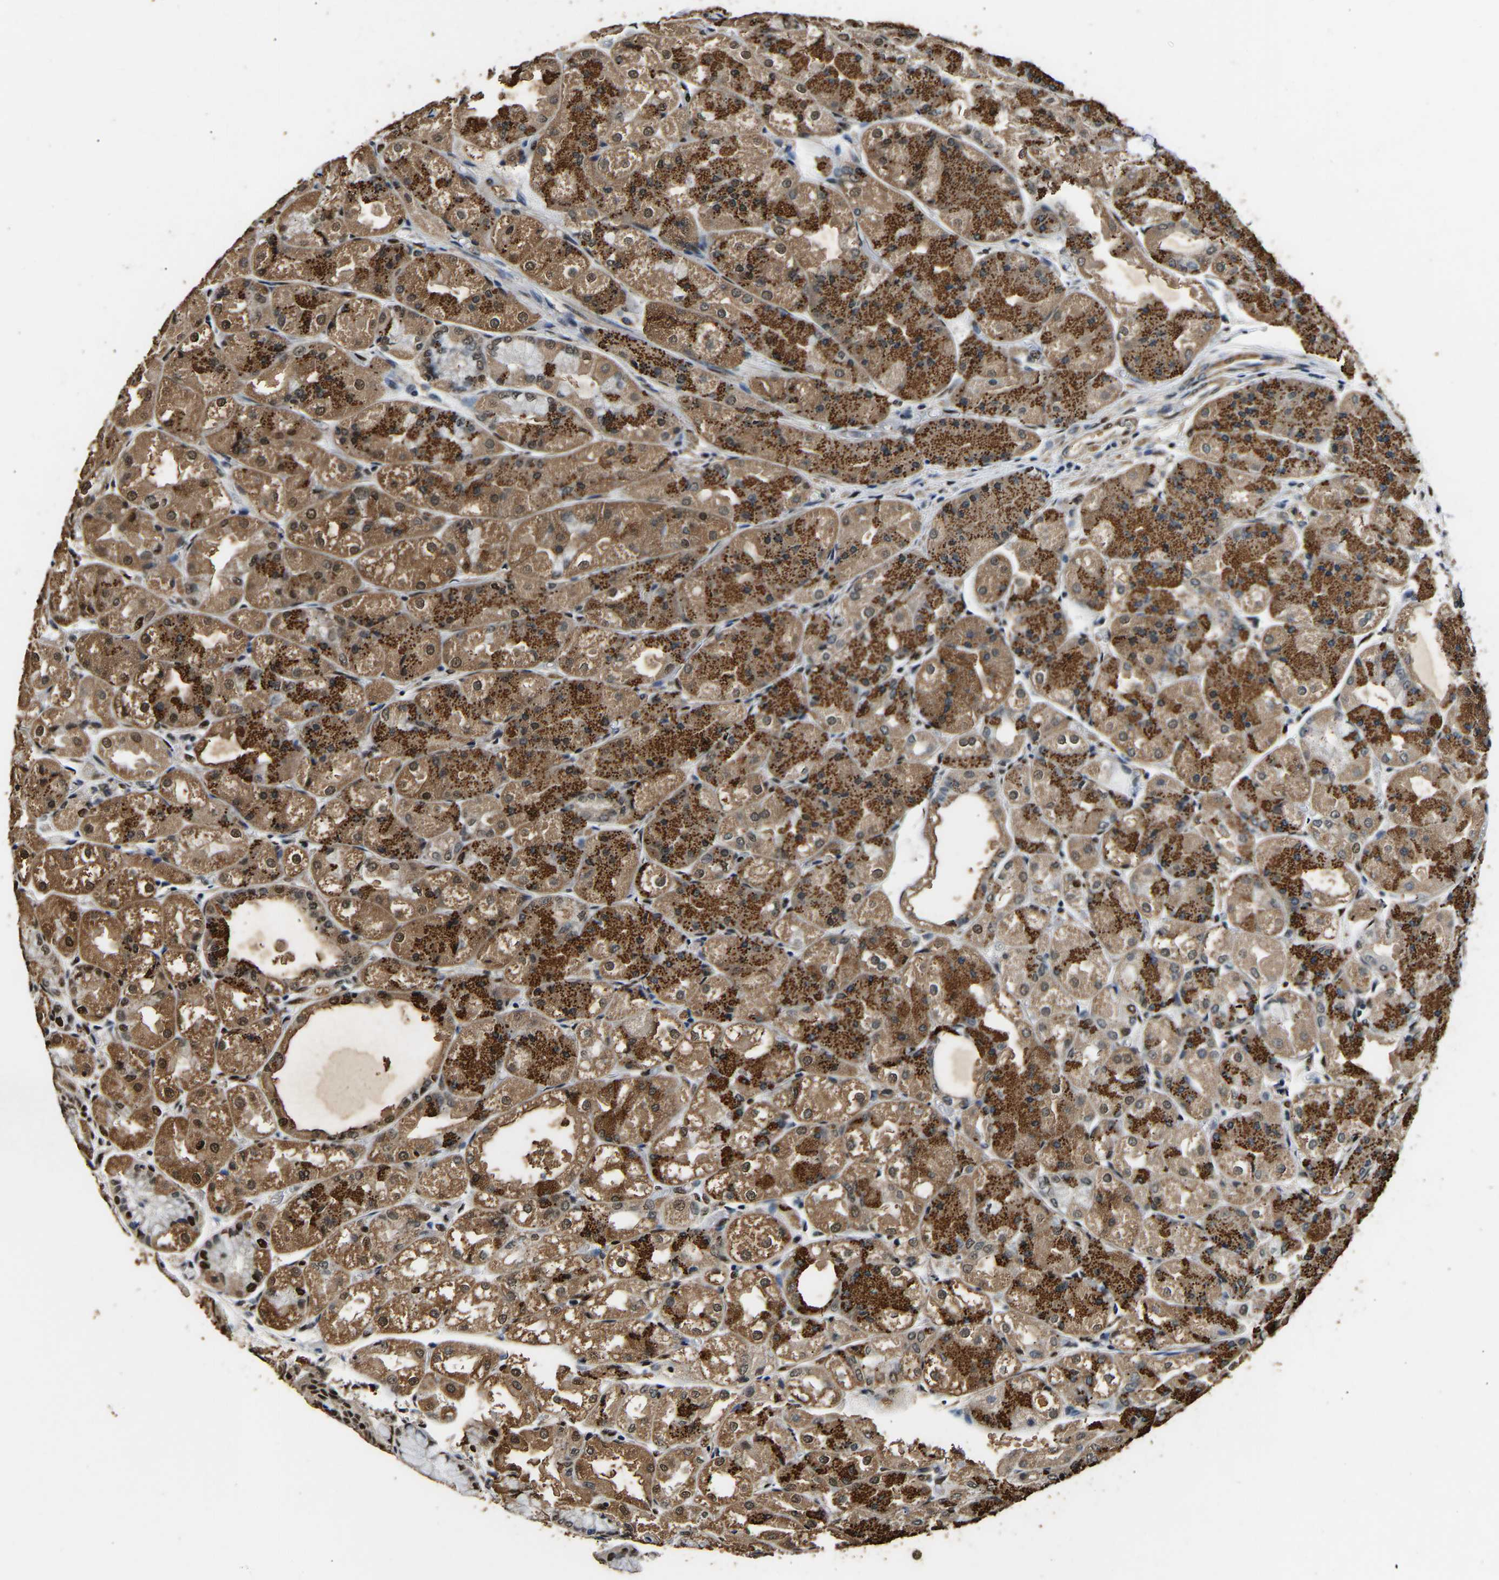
{"staining": {"intensity": "strong", "quantity": ">75%", "location": "cytoplasmic/membranous,nuclear"}, "tissue": "stomach", "cell_type": "Glandular cells", "image_type": "normal", "snomed": [{"axis": "morphology", "description": "Normal tissue, NOS"}, {"axis": "topography", "description": "Stomach, upper"}], "caption": "IHC staining of benign stomach, which reveals high levels of strong cytoplasmic/membranous,nuclear staining in approximately >75% of glandular cells indicating strong cytoplasmic/membranous,nuclear protein positivity. The staining was performed using DAB (3,3'-diaminobenzidine) (brown) for protein detection and nuclei were counterstained in hematoxylin (blue).", "gene": "SAFB", "patient": {"sex": "male", "age": 72}}